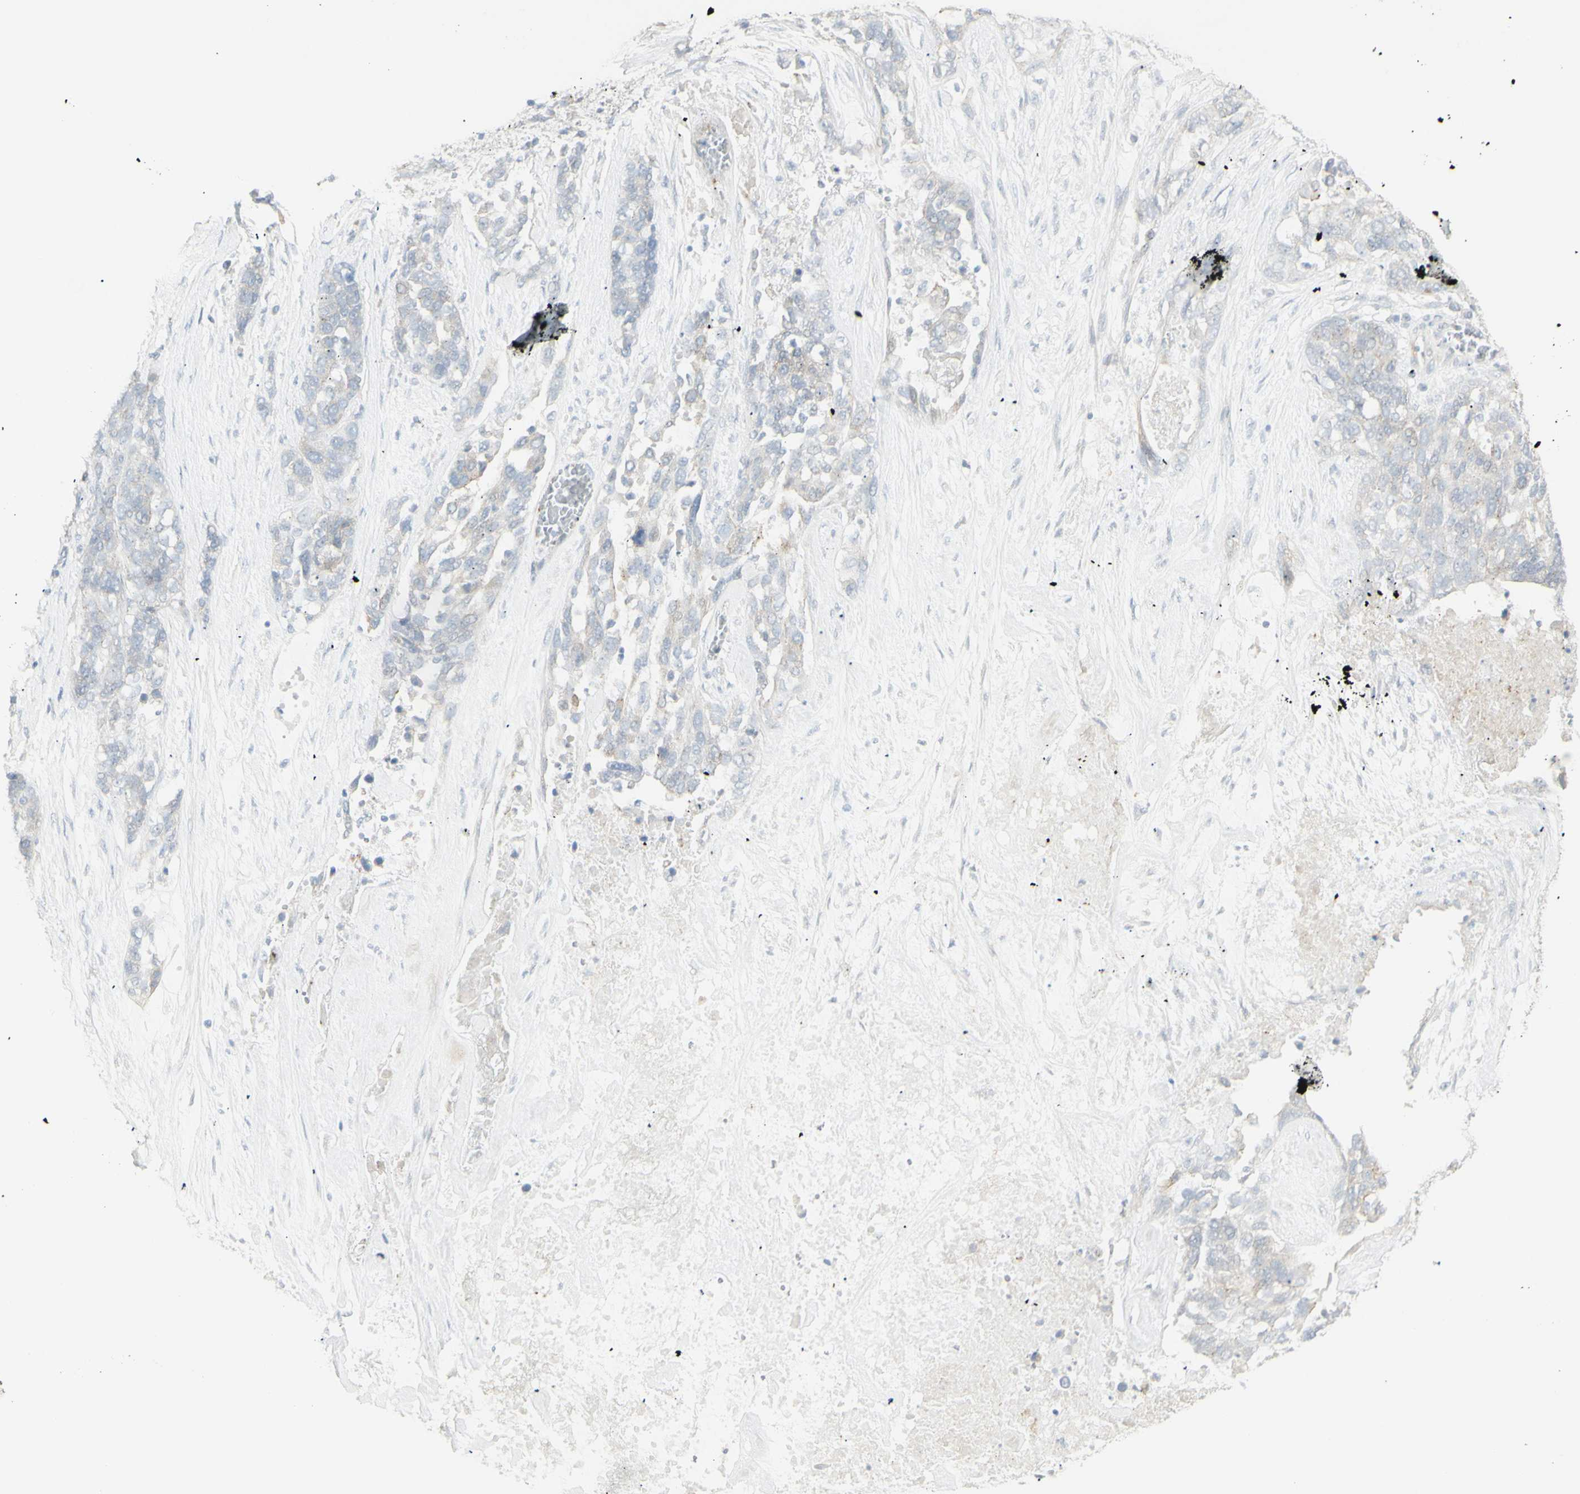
{"staining": {"intensity": "negative", "quantity": "none", "location": "none"}, "tissue": "ovarian cancer", "cell_type": "Tumor cells", "image_type": "cancer", "snomed": [{"axis": "morphology", "description": "Cystadenocarcinoma, serous, NOS"}, {"axis": "topography", "description": "Ovary"}], "caption": "Human ovarian cancer stained for a protein using immunohistochemistry shows no expression in tumor cells.", "gene": "NDST4", "patient": {"sex": "female", "age": 44}}